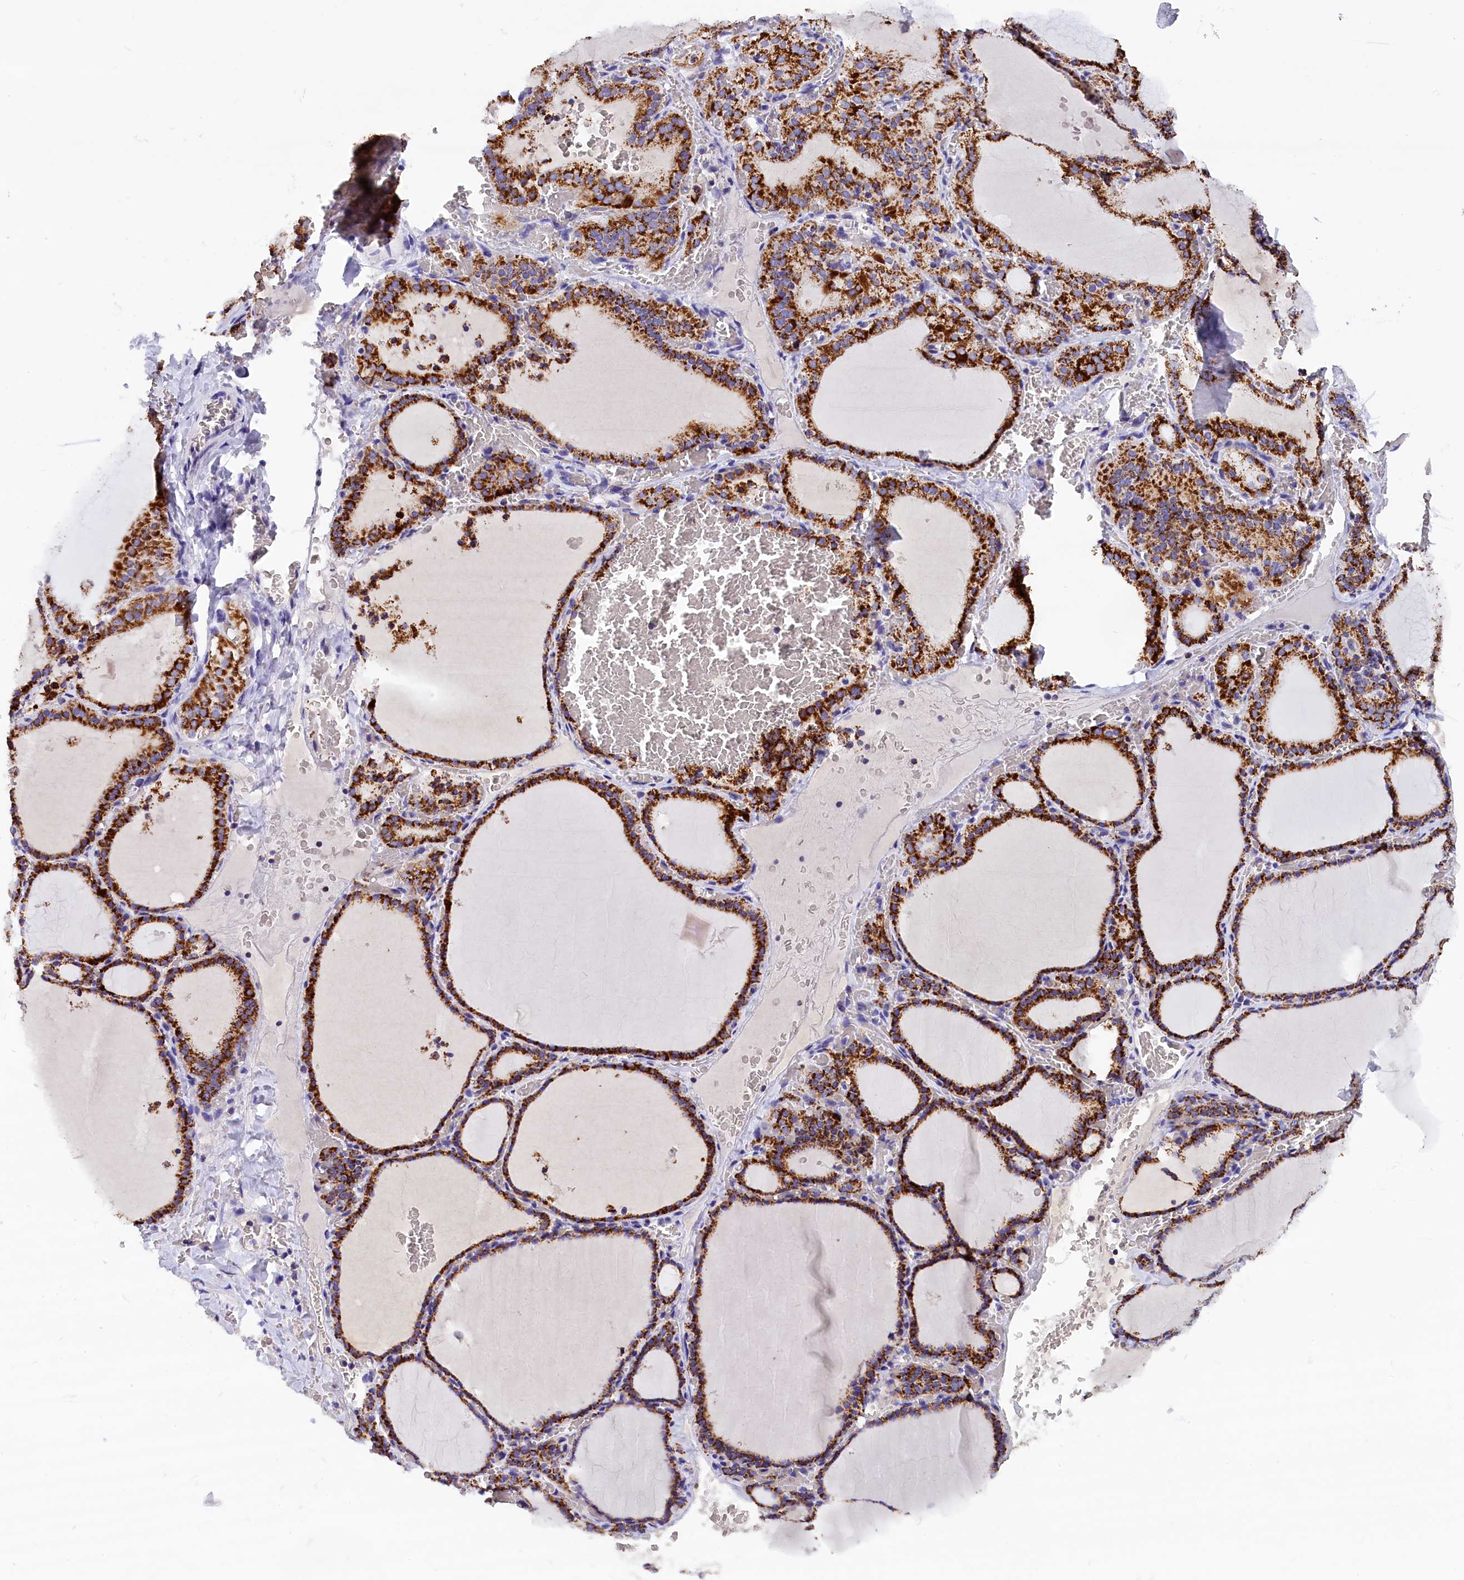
{"staining": {"intensity": "strong", "quantity": ">75%", "location": "cytoplasmic/membranous"}, "tissue": "thyroid gland", "cell_type": "Glandular cells", "image_type": "normal", "snomed": [{"axis": "morphology", "description": "Normal tissue, NOS"}, {"axis": "topography", "description": "Thyroid gland"}], "caption": "About >75% of glandular cells in normal thyroid gland reveal strong cytoplasmic/membranous protein positivity as visualized by brown immunohistochemical staining.", "gene": "ABAT", "patient": {"sex": "female", "age": 39}}